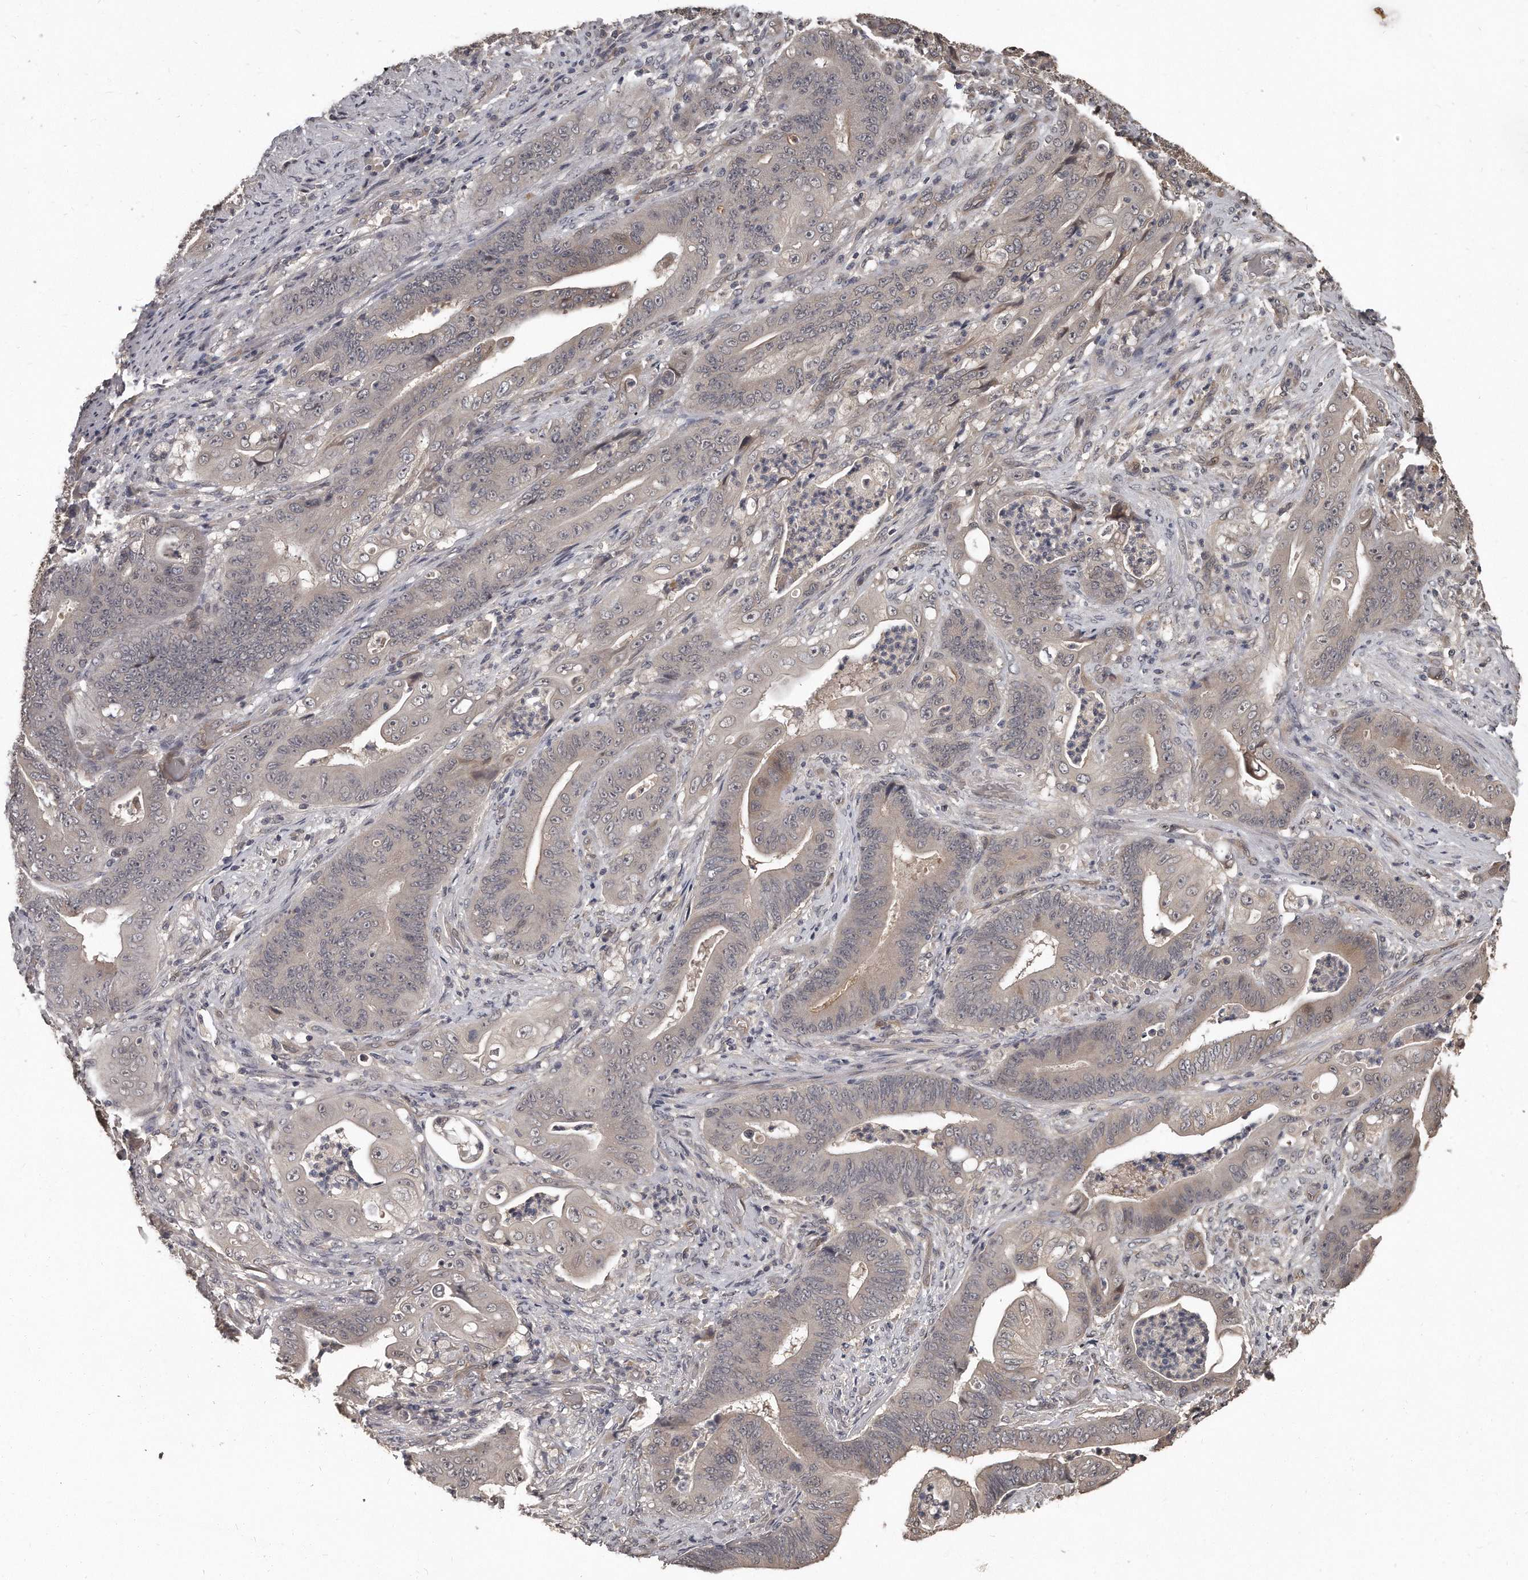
{"staining": {"intensity": "negative", "quantity": "none", "location": "none"}, "tissue": "stomach cancer", "cell_type": "Tumor cells", "image_type": "cancer", "snomed": [{"axis": "morphology", "description": "Adenocarcinoma, NOS"}, {"axis": "topography", "description": "Stomach"}], "caption": "Immunohistochemical staining of adenocarcinoma (stomach) shows no significant staining in tumor cells. (Stains: DAB immunohistochemistry (IHC) with hematoxylin counter stain, Microscopy: brightfield microscopy at high magnification).", "gene": "GRB10", "patient": {"sex": "female", "age": 73}}